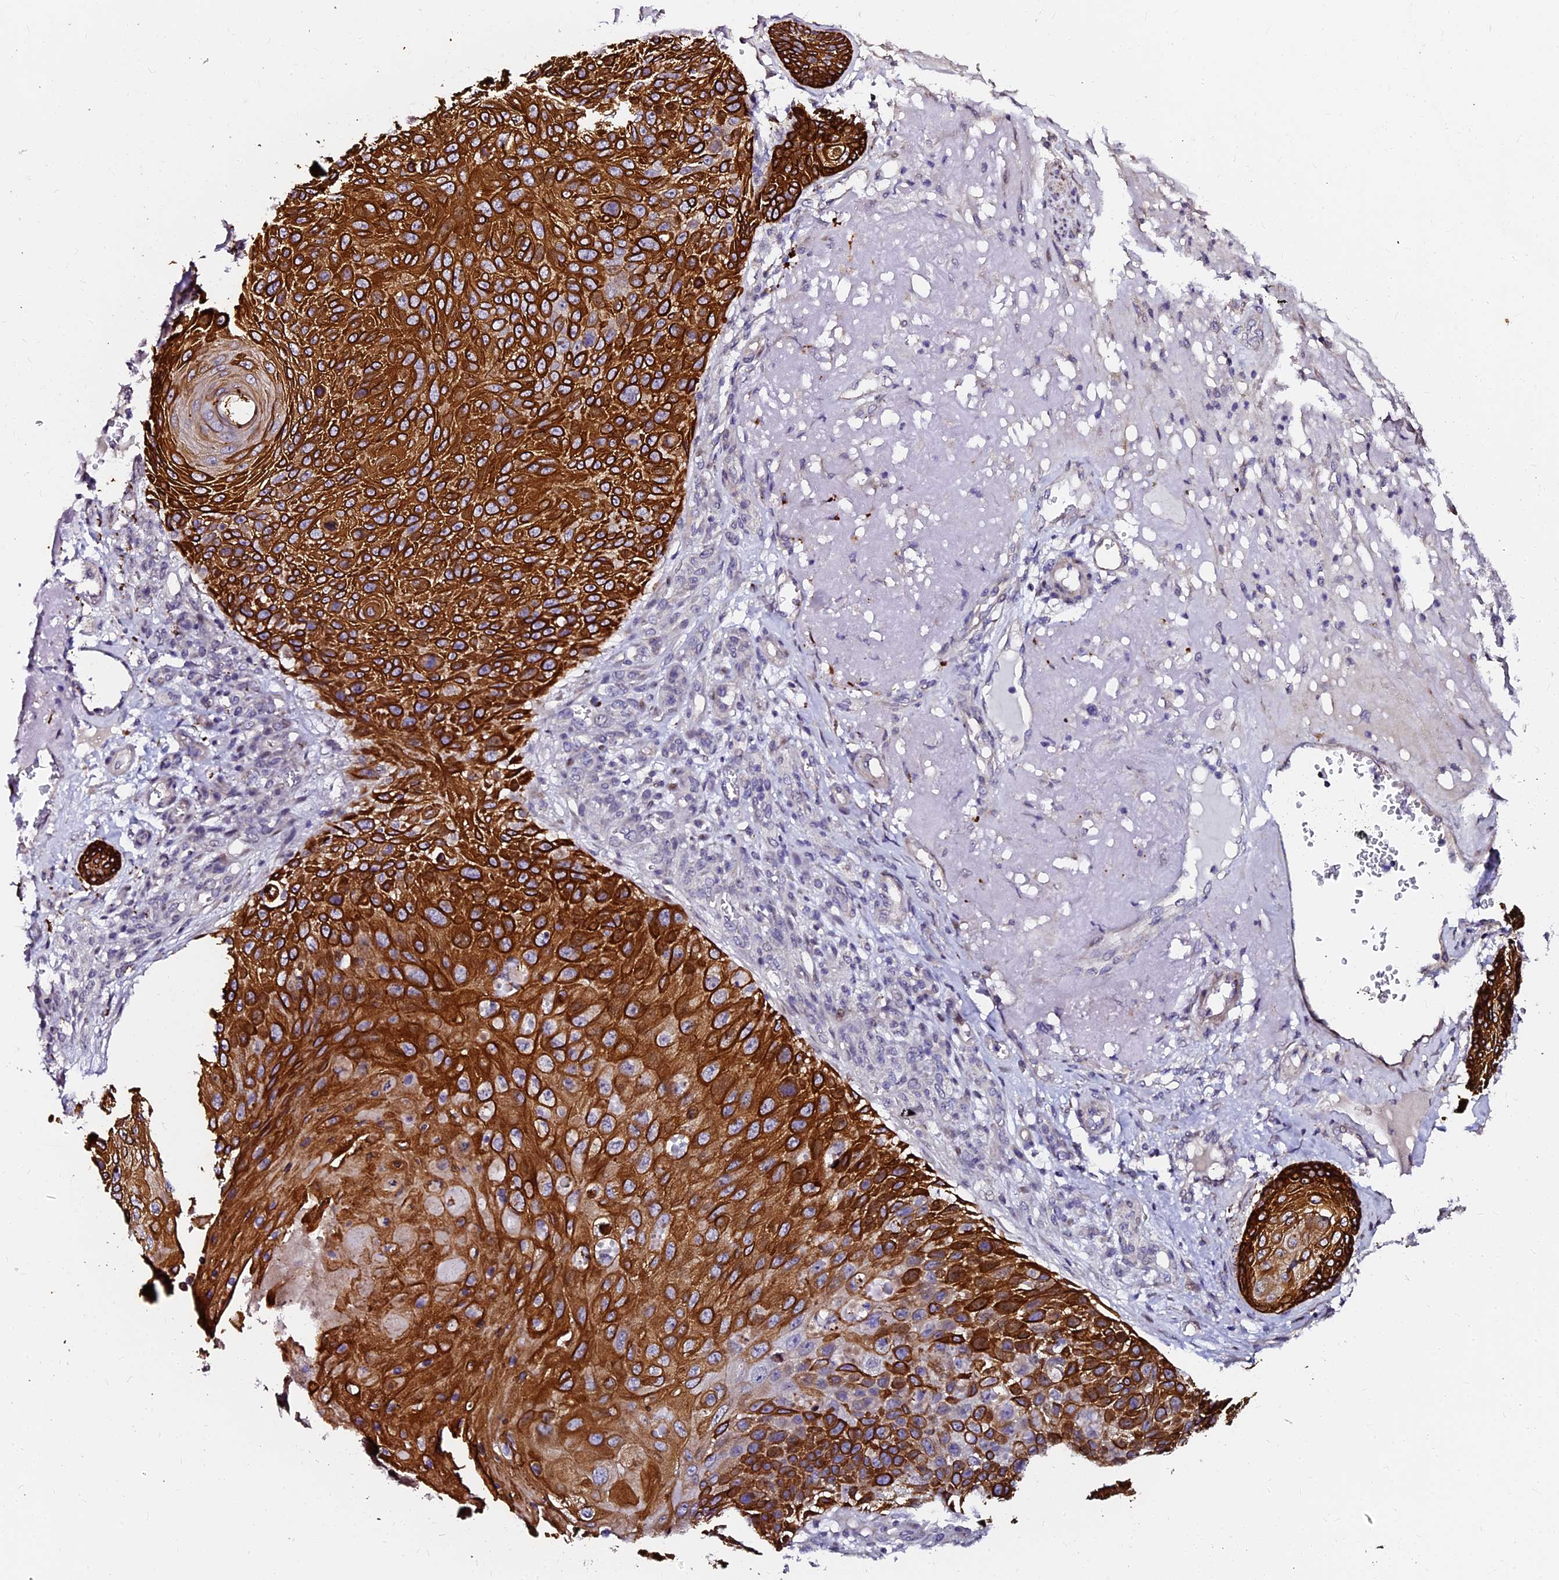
{"staining": {"intensity": "strong", "quantity": ">75%", "location": "cytoplasmic/membranous"}, "tissue": "skin cancer", "cell_type": "Tumor cells", "image_type": "cancer", "snomed": [{"axis": "morphology", "description": "Squamous cell carcinoma, NOS"}, {"axis": "topography", "description": "Skin"}], "caption": "Immunohistochemical staining of human skin cancer (squamous cell carcinoma) reveals strong cytoplasmic/membranous protein positivity in approximately >75% of tumor cells.", "gene": "GPN3", "patient": {"sex": "female", "age": 88}}